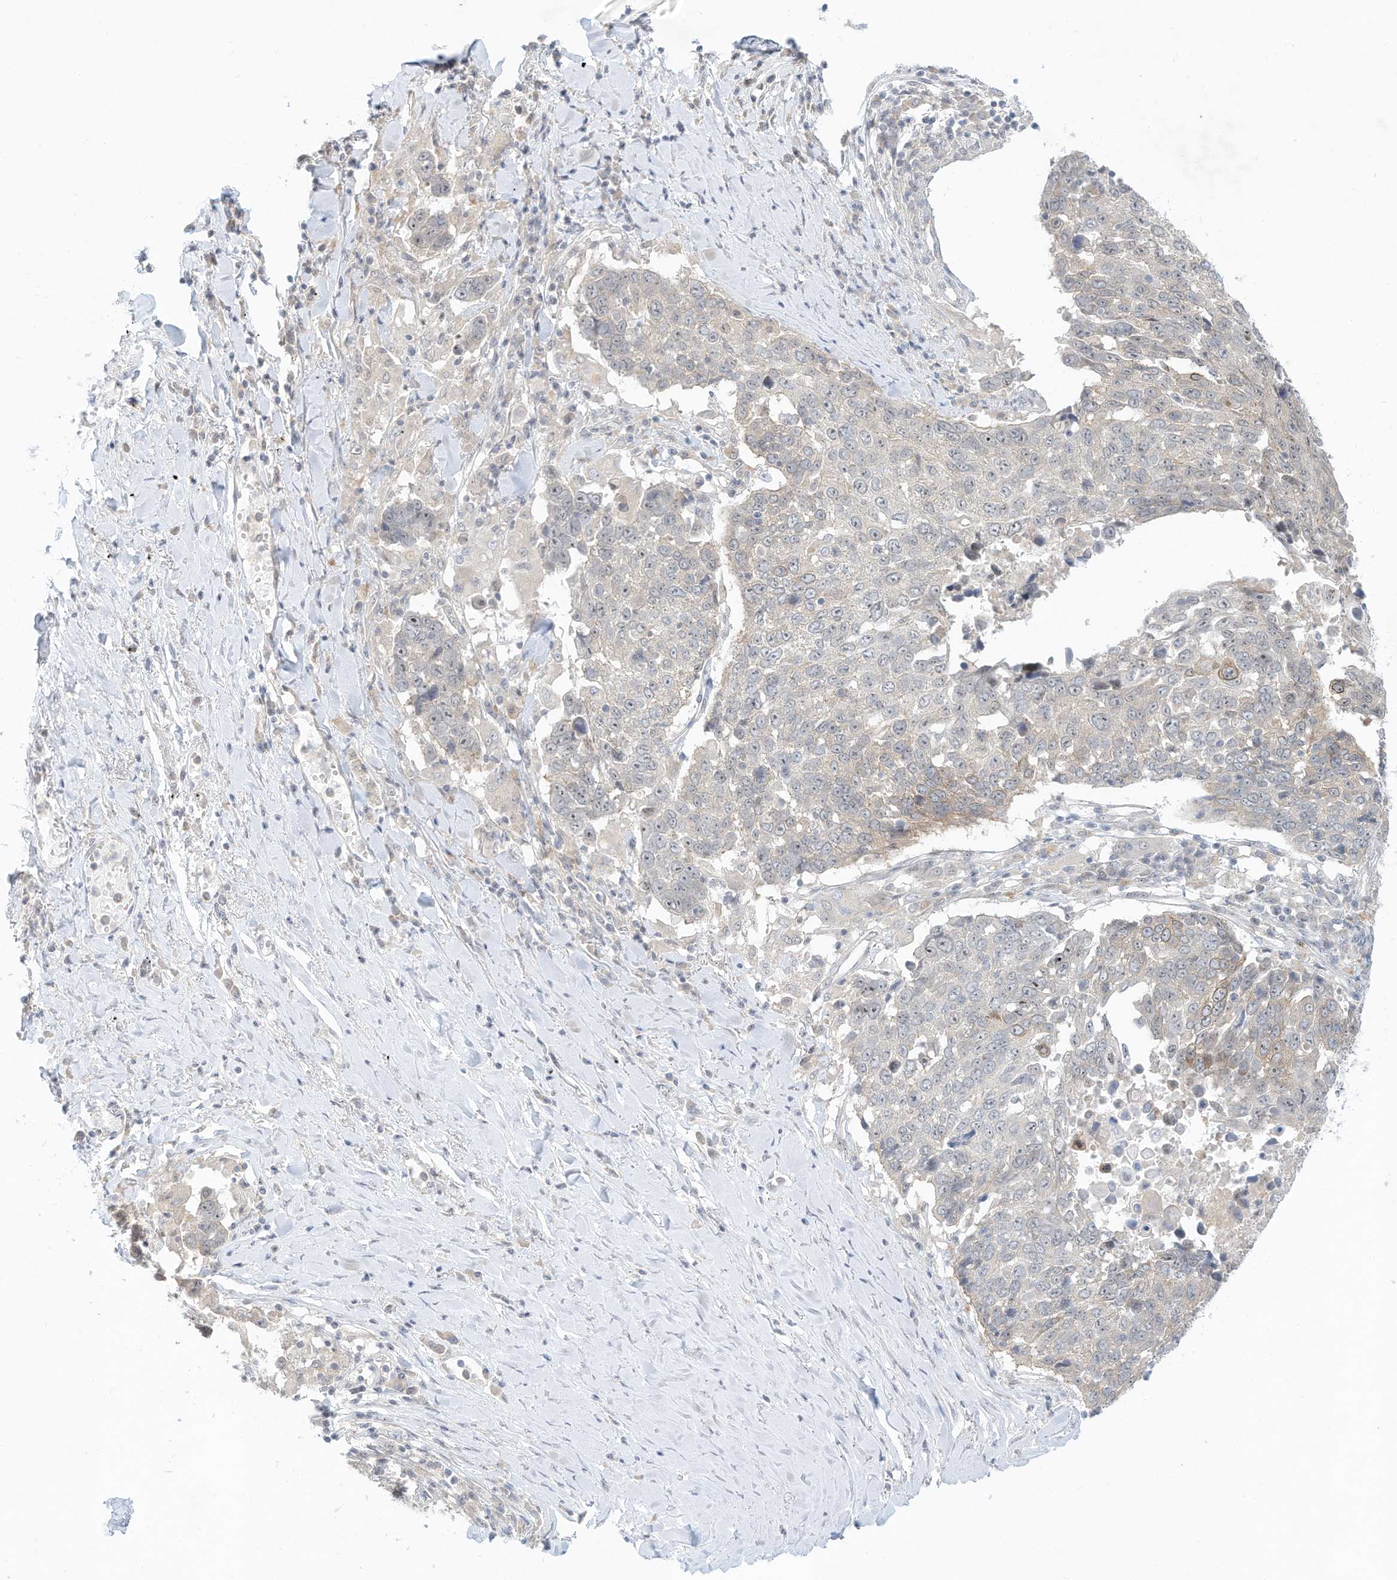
{"staining": {"intensity": "moderate", "quantity": "<25%", "location": "cytoplasmic/membranous,nuclear"}, "tissue": "lung cancer", "cell_type": "Tumor cells", "image_type": "cancer", "snomed": [{"axis": "morphology", "description": "Squamous cell carcinoma, NOS"}, {"axis": "topography", "description": "Lung"}], "caption": "Tumor cells reveal moderate cytoplasmic/membranous and nuclear expression in about <25% of cells in lung squamous cell carcinoma.", "gene": "PAK6", "patient": {"sex": "male", "age": 66}}